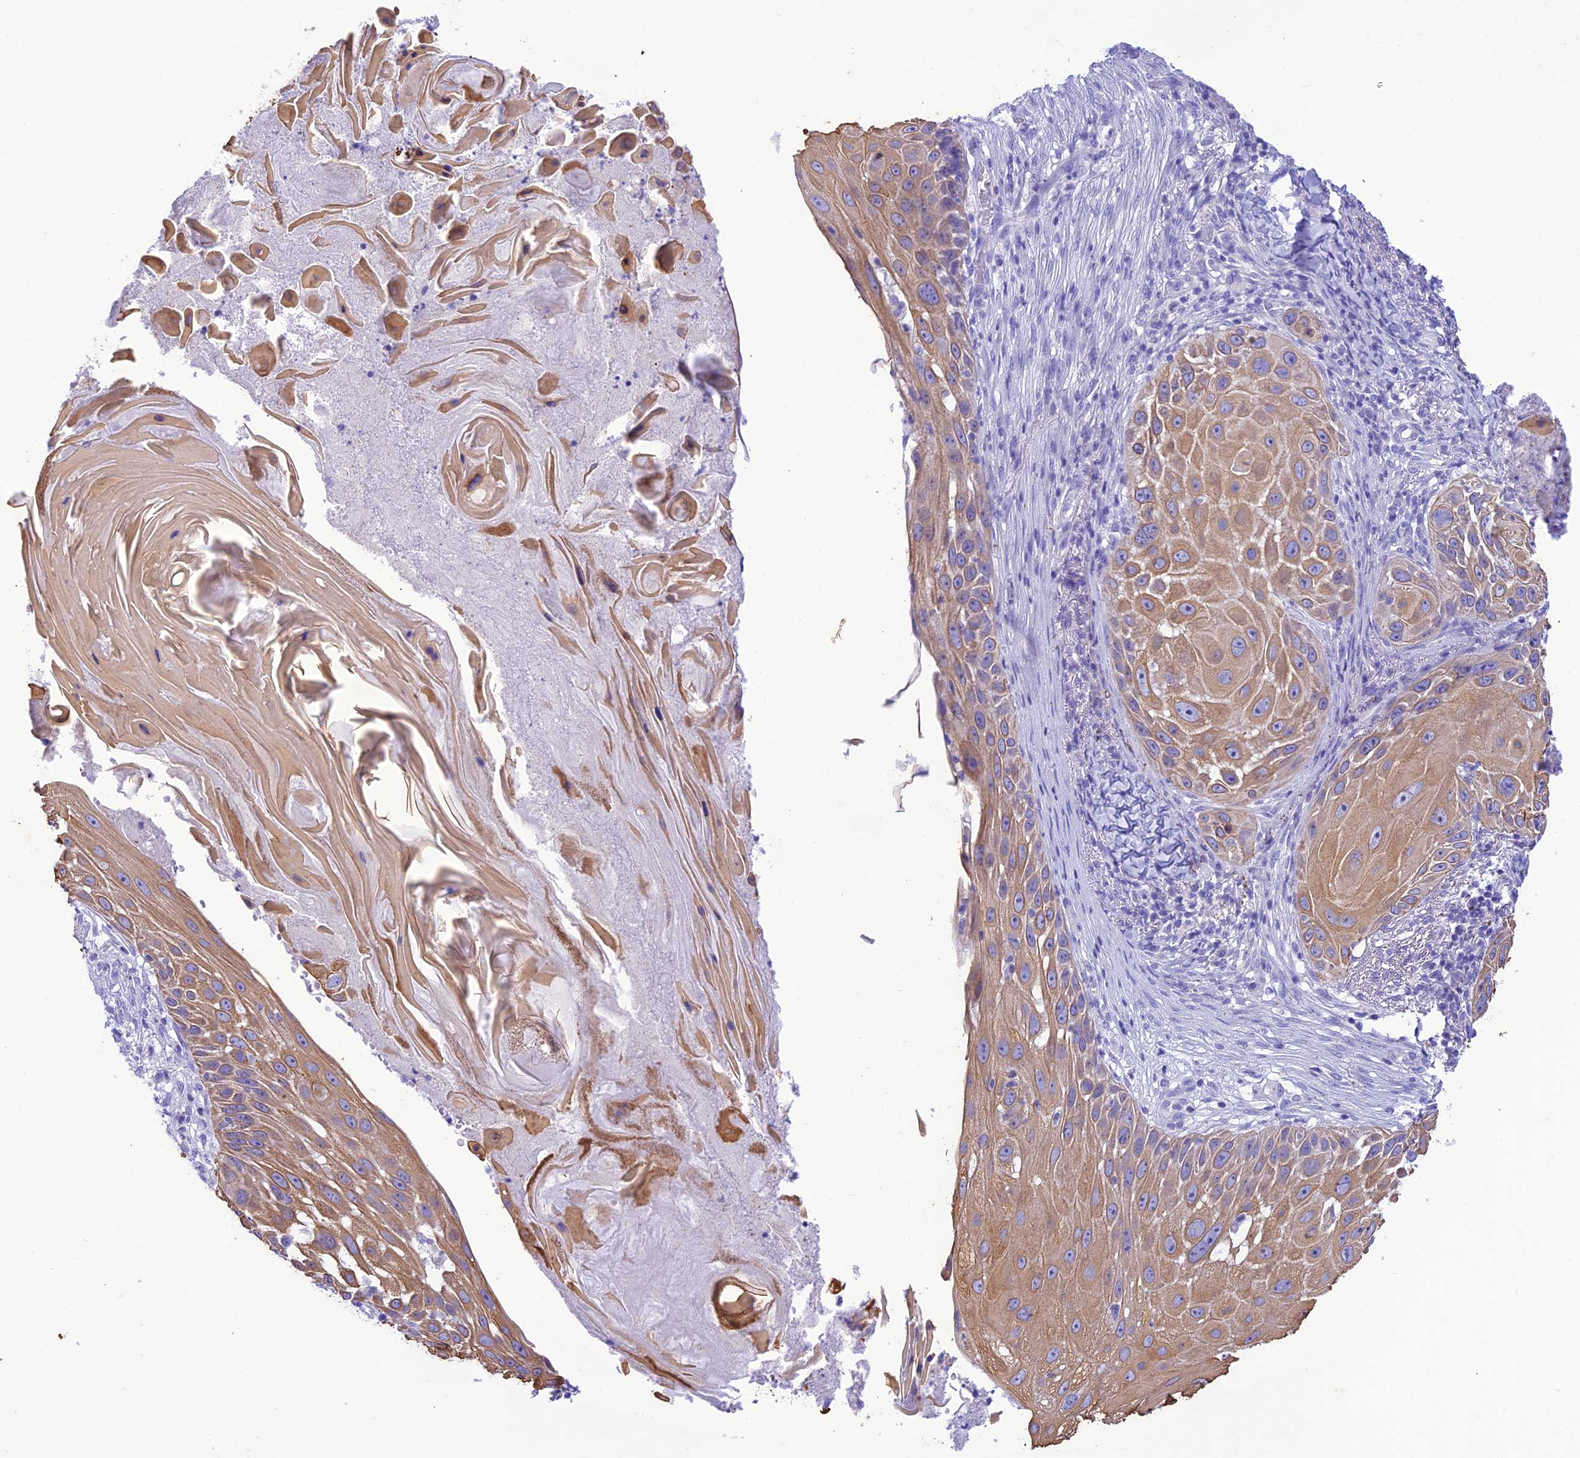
{"staining": {"intensity": "moderate", "quantity": ">75%", "location": "cytoplasmic/membranous"}, "tissue": "skin cancer", "cell_type": "Tumor cells", "image_type": "cancer", "snomed": [{"axis": "morphology", "description": "Squamous cell carcinoma, NOS"}, {"axis": "topography", "description": "Skin"}], "caption": "Brown immunohistochemical staining in squamous cell carcinoma (skin) exhibits moderate cytoplasmic/membranous staining in about >75% of tumor cells. (DAB IHC with brightfield microscopy, high magnification).", "gene": "VPS52", "patient": {"sex": "female", "age": 44}}